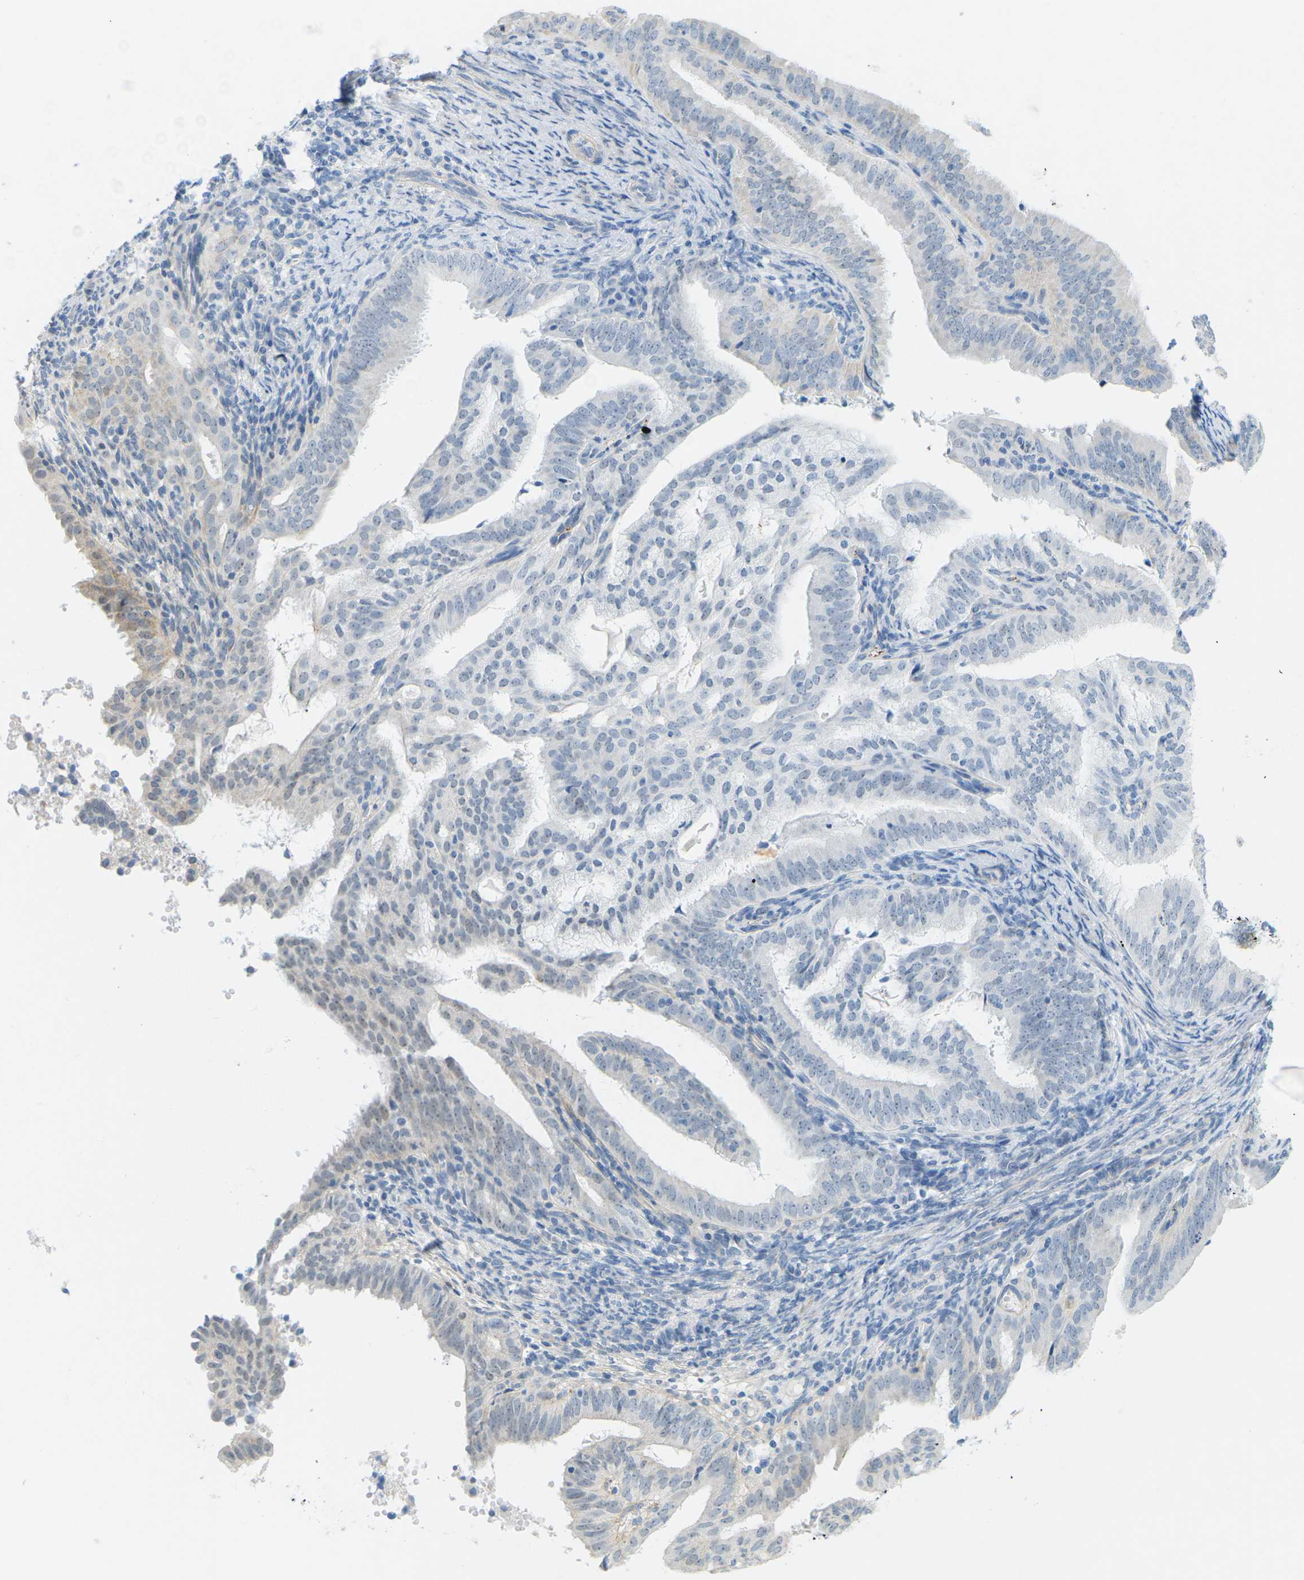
{"staining": {"intensity": "negative", "quantity": "none", "location": "none"}, "tissue": "endometrial cancer", "cell_type": "Tumor cells", "image_type": "cancer", "snomed": [{"axis": "morphology", "description": "Adenocarcinoma, NOS"}, {"axis": "topography", "description": "Endometrium"}], "caption": "Immunohistochemistry (IHC) image of human endometrial cancer stained for a protein (brown), which reveals no positivity in tumor cells.", "gene": "HLTF", "patient": {"sex": "female", "age": 58}}